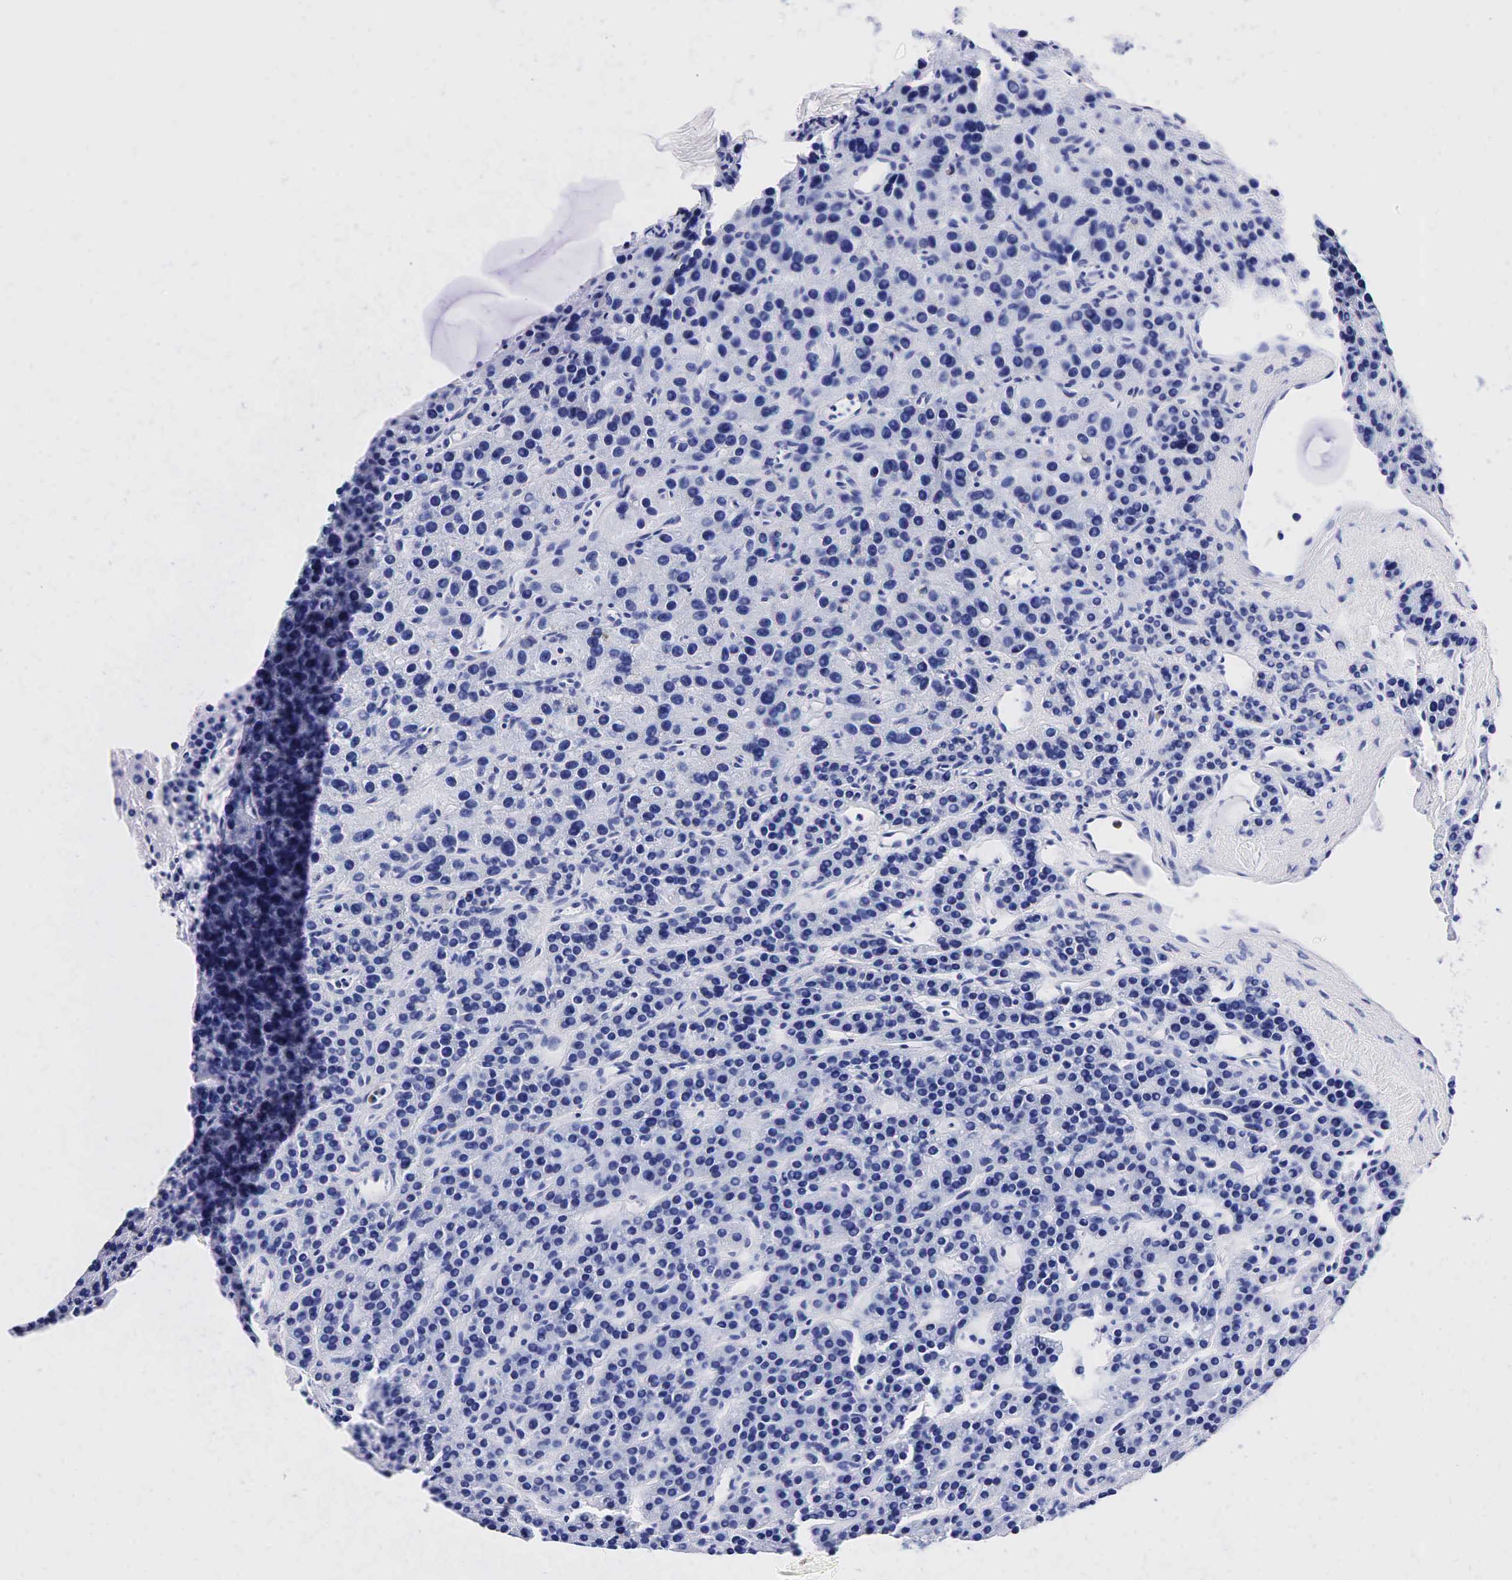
{"staining": {"intensity": "negative", "quantity": "none", "location": "none"}, "tissue": "parathyroid gland", "cell_type": "Glandular cells", "image_type": "normal", "snomed": [{"axis": "morphology", "description": "Normal tissue, NOS"}, {"axis": "topography", "description": "Parathyroid gland"}], "caption": "This is an IHC micrograph of unremarkable parathyroid gland. There is no staining in glandular cells.", "gene": "ACP3", "patient": {"sex": "female", "age": 64}}